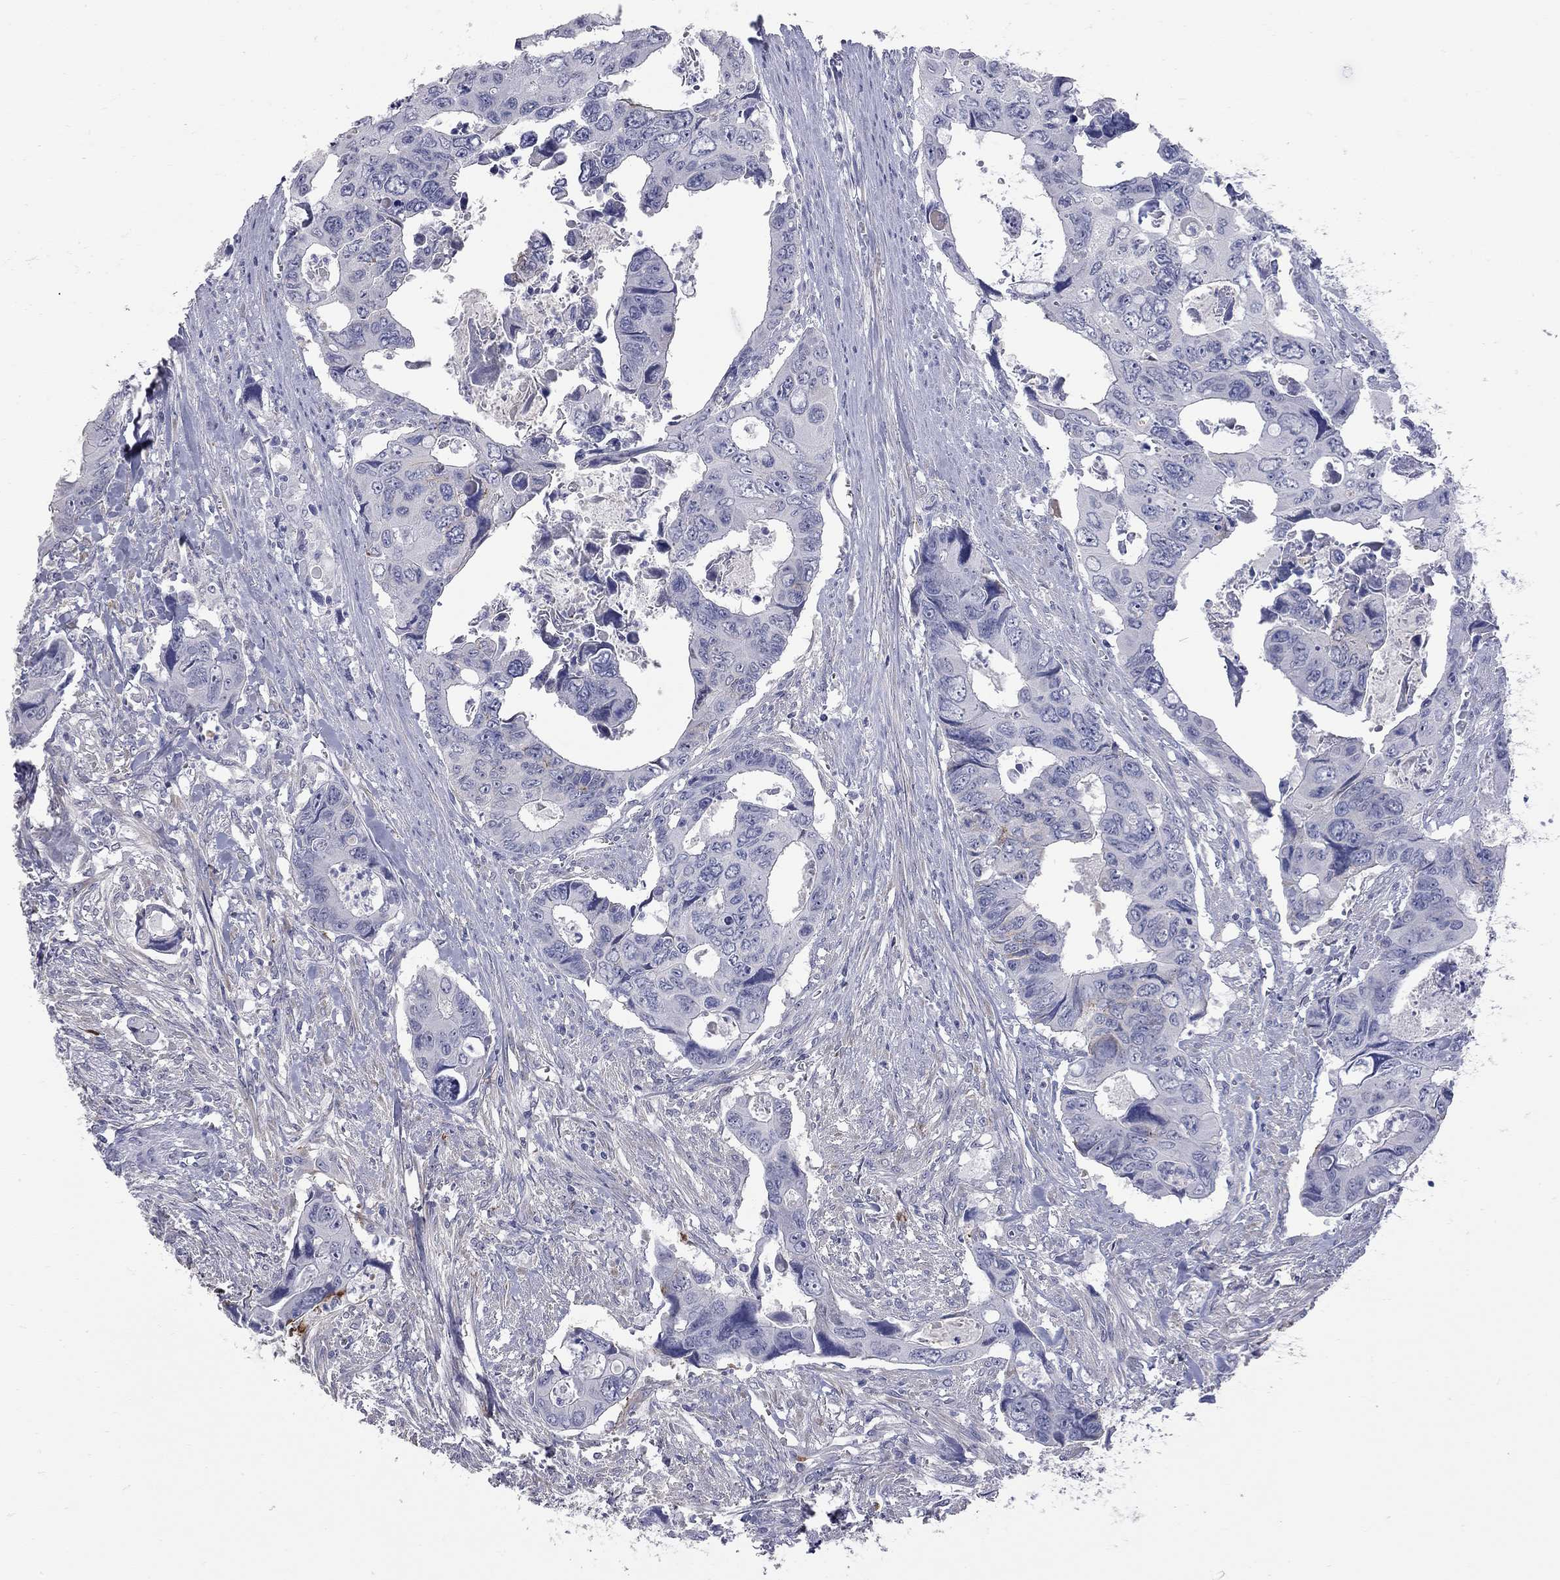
{"staining": {"intensity": "negative", "quantity": "none", "location": "none"}, "tissue": "colorectal cancer", "cell_type": "Tumor cells", "image_type": "cancer", "snomed": [{"axis": "morphology", "description": "Adenocarcinoma, NOS"}, {"axis": "topography", "description": "Rectum"}], "caption": "Histopathology image shows no significant protein positivity in tumor cells of colorectal adenocarcinoma. The staining was performed using DAB (3,3'-diaminobenzidine) to visualize the protein expression in brown, while the nuclei were stained in blue with hematoxylin (Magnification: 20x).", "gene": "FAM221B", "patient": {"sex": "male", "age": 62}}